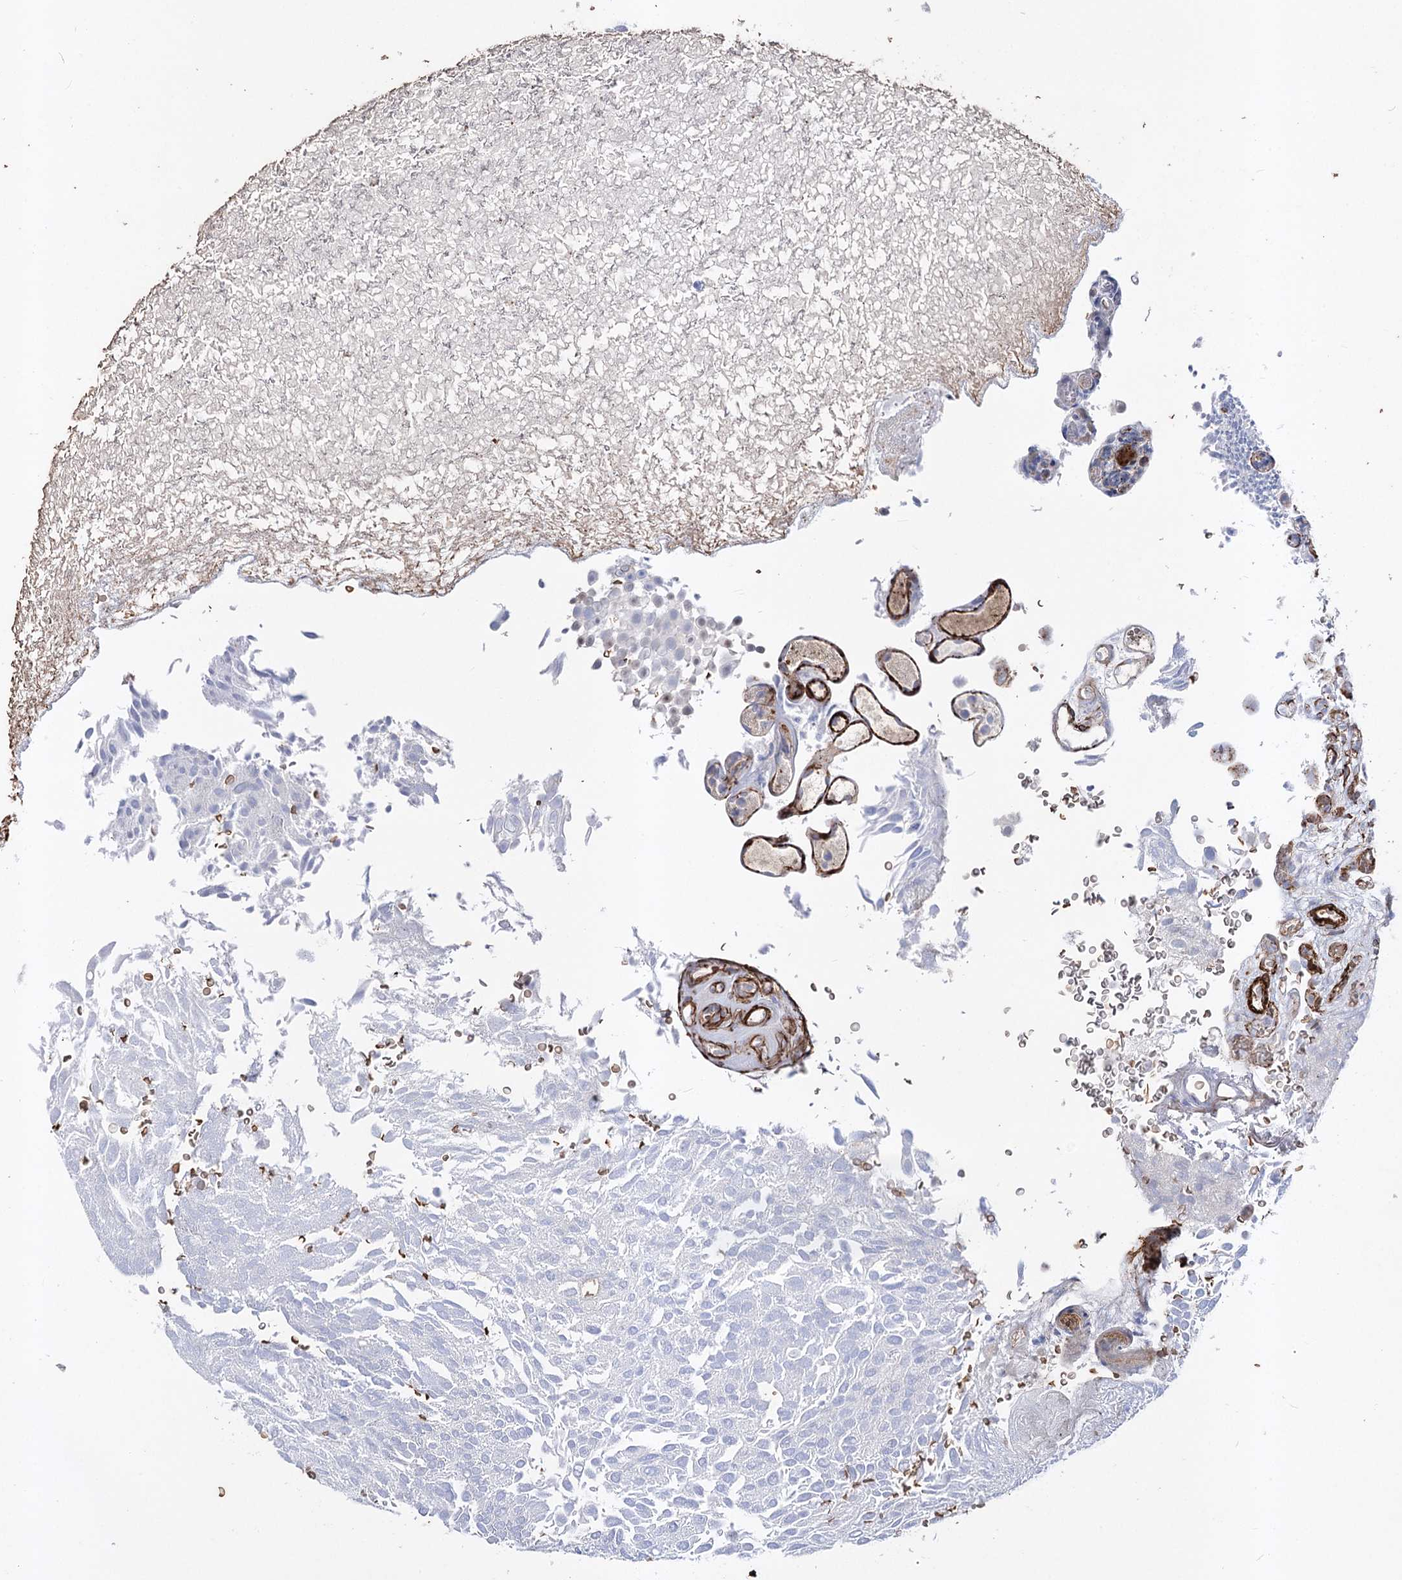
{"staining": {"intensity": "negative", "quantity": "none", "location": "none"}, "tissue": "urothelial cancer", "cell_type": "Tumor cells", "image_type": "cancer", "snomed": [{"axis": "morphology", "description": "Urothelial carcinoma, Low grade"}, {"axis": "topography", "description": "Urinary bladder"}], "caption": "There is no significant staining in tumor cells of low-grade urothelial carcinoma. Nuclei are stained in blue.", "gene": "ARHGAP20", "patient": {"sex": "male", "age": 78}}